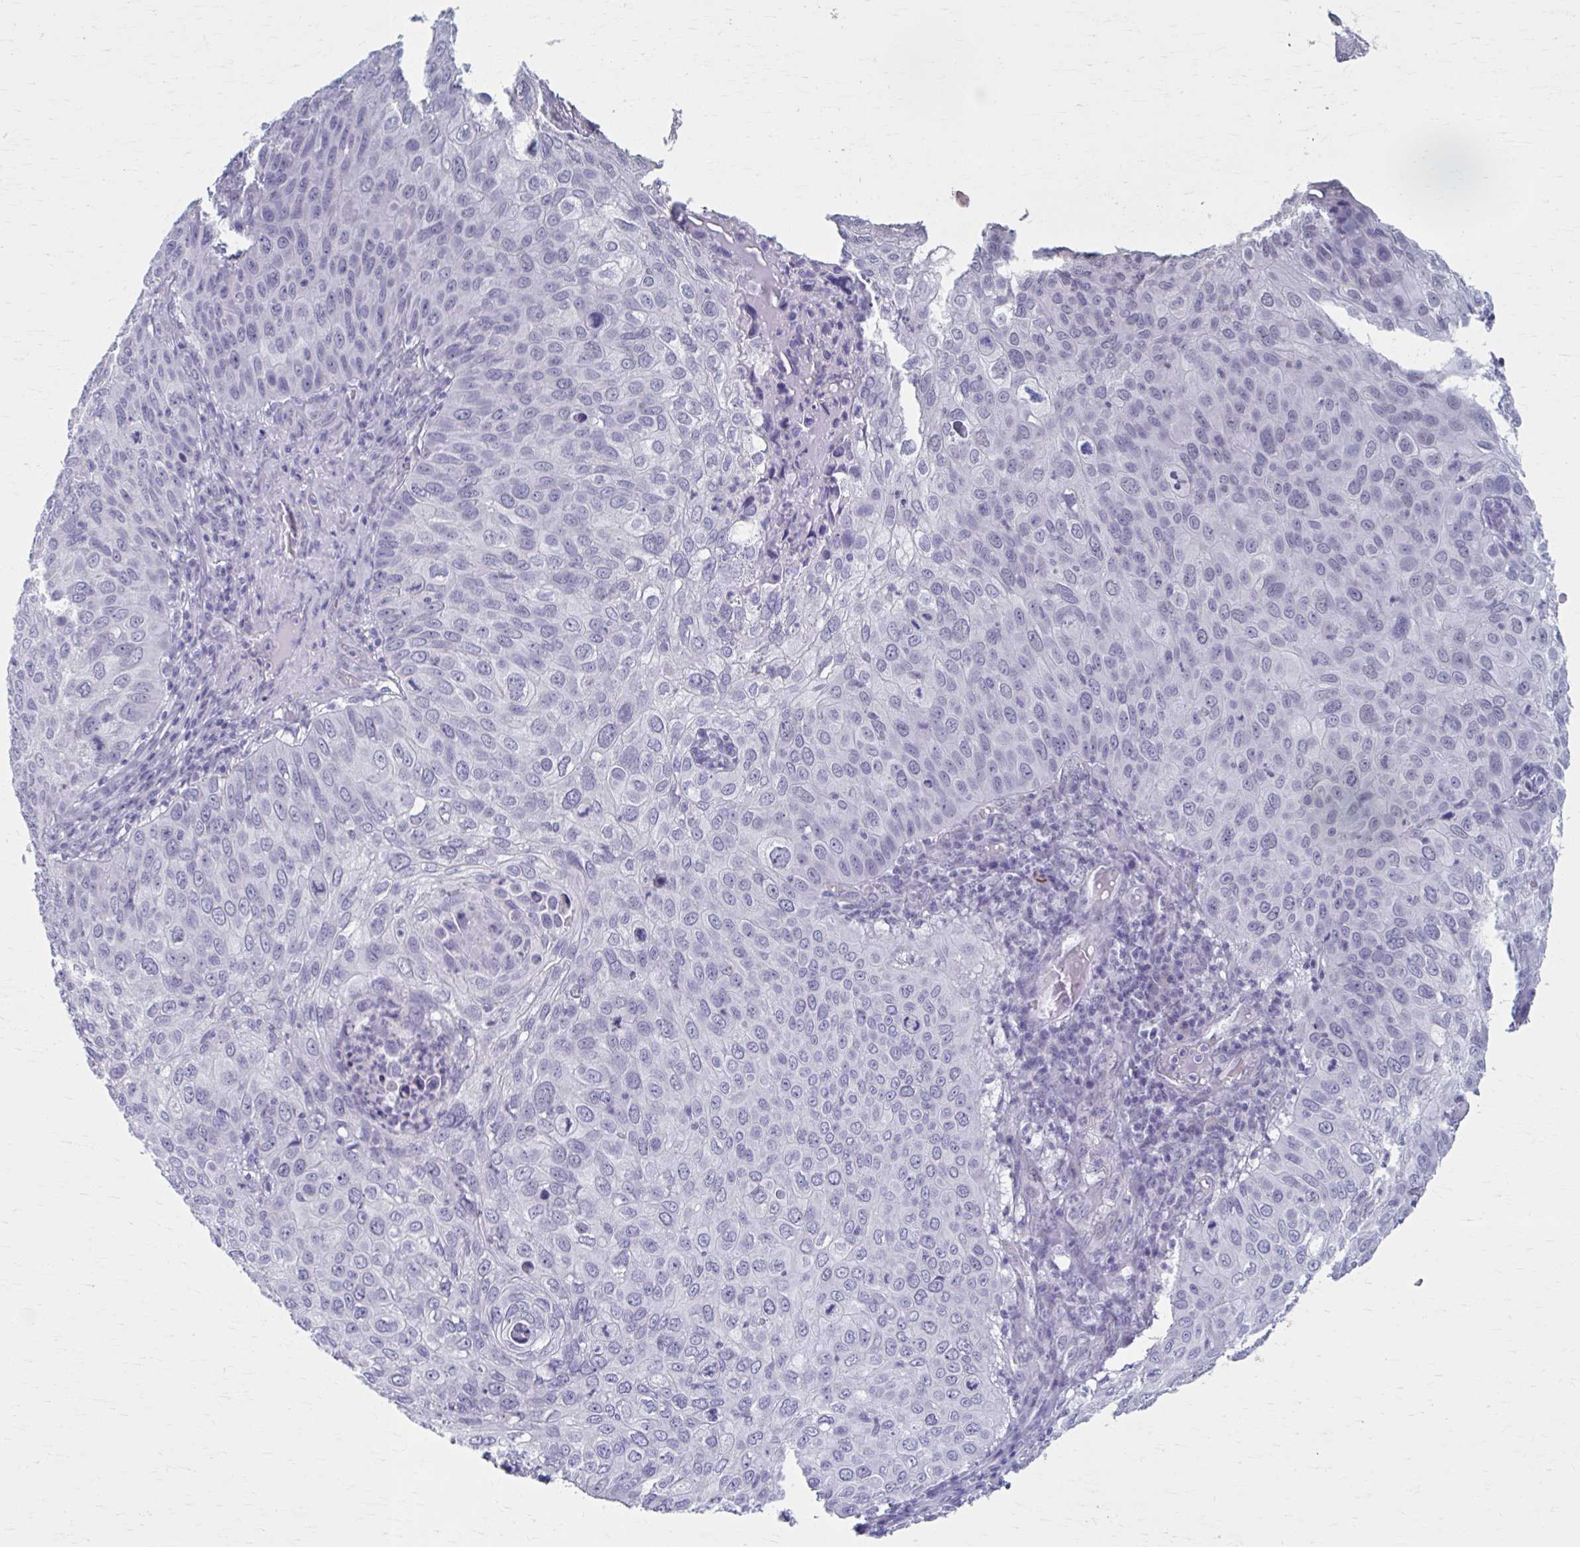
{"staining": {"intensity": "negative", "quantity": "none", "location": "none"}, "tissue": "skin cancer", "cell_type": "Tumor cells", "image_type": "cancer", "snomed": [{"axis": "morphology", "description": "Squamous cell carcinoma, NOS"}, {"axis": "topography", "description": "Skin"}], "caption": "Human skin cancer stained for a protein using immunohistochemistry (IHC) reveals no positivity in tumor cells.", "gene": "CCDC105", "patient": {"sex": "male", "age": 87}}